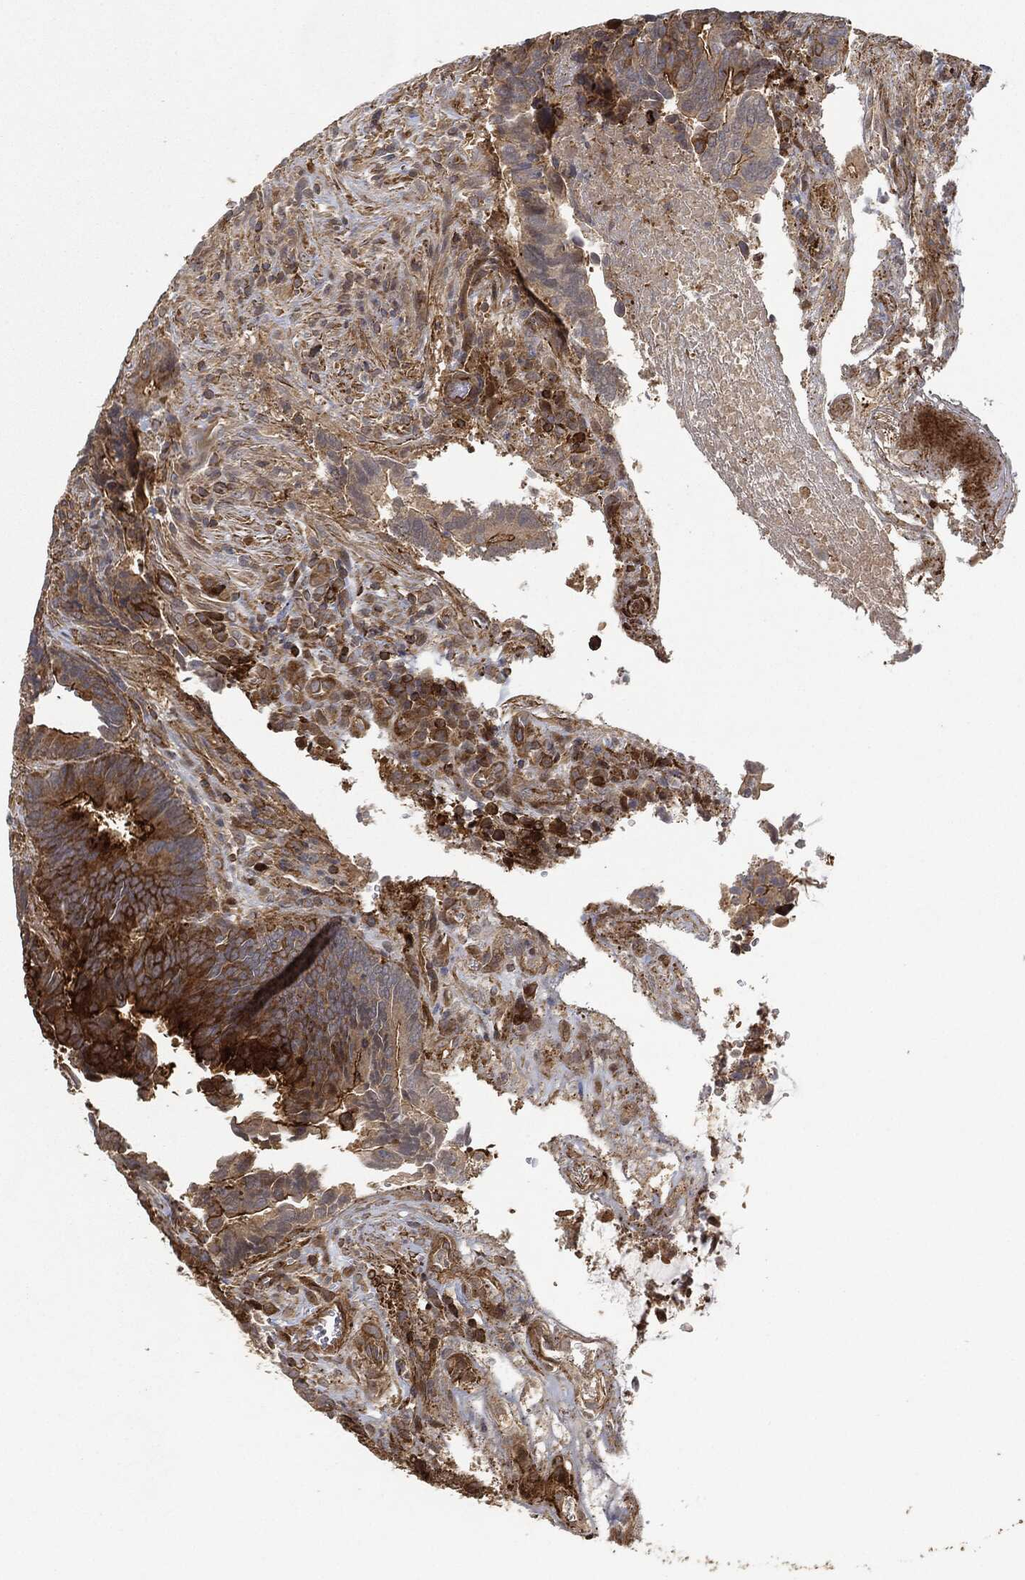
{"staining": {"intensity": "moderate", "quantity": "25%-75%", "location": "cytoplasmic/membranous"}, "tissue": "colorectal cancer", "cell_type": "Tumor cells", "image_type": "cancer", "snomed": [{"axis": "morphology", "description": "Adenocarcinoma, NOS"}, {"axis": "topography", "description": "Colon"}], "caption": "Protein staining of colorectal cancer tissue exhibits moderate cytoplasmic/membranous positivity in approximately 25%-75% of tumor cells.", "gene": "TPT1", "patient": {"sex": "male", "age": 75}}